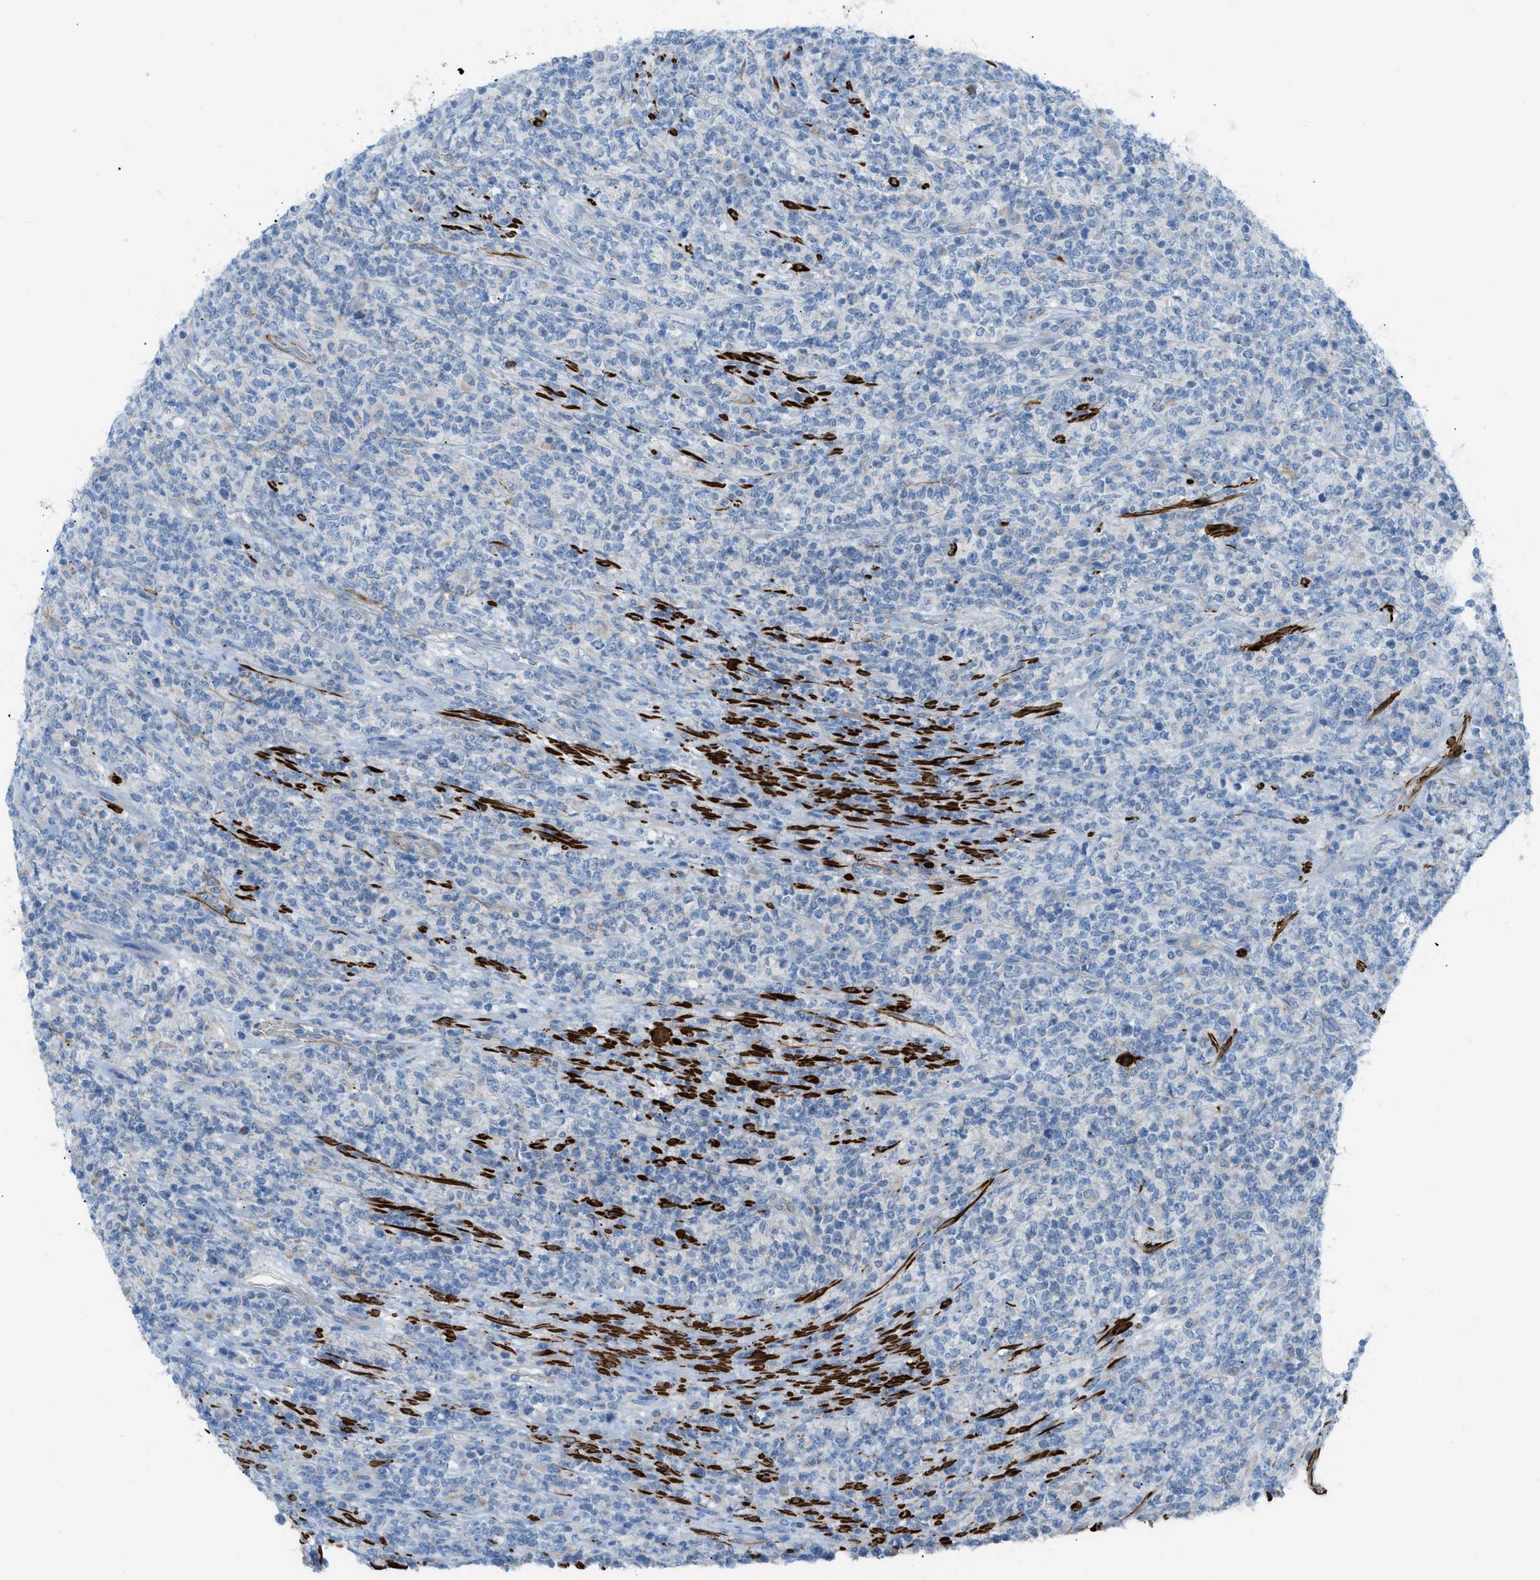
{"staining": {"intensity": "negative", "quantity": "none", "location": "none"}, "tissue": "lymphoma", "cell_type": "Tumor cells", "image_type": "cancer", "snomed": [{"axis": "morphology", "description": "Malignant lymphoma, non-Hodgkin's type, High grade"}, {"axis": "topography", "description": "Soft tissue"}], "caption": "A micrograph of human malignant lymphoma, non-Hodgkin's type (high-grade) is negative for staining in tumor cells.", "gene": "MYH11", "patient": {"sex": "male", "age": 18}}